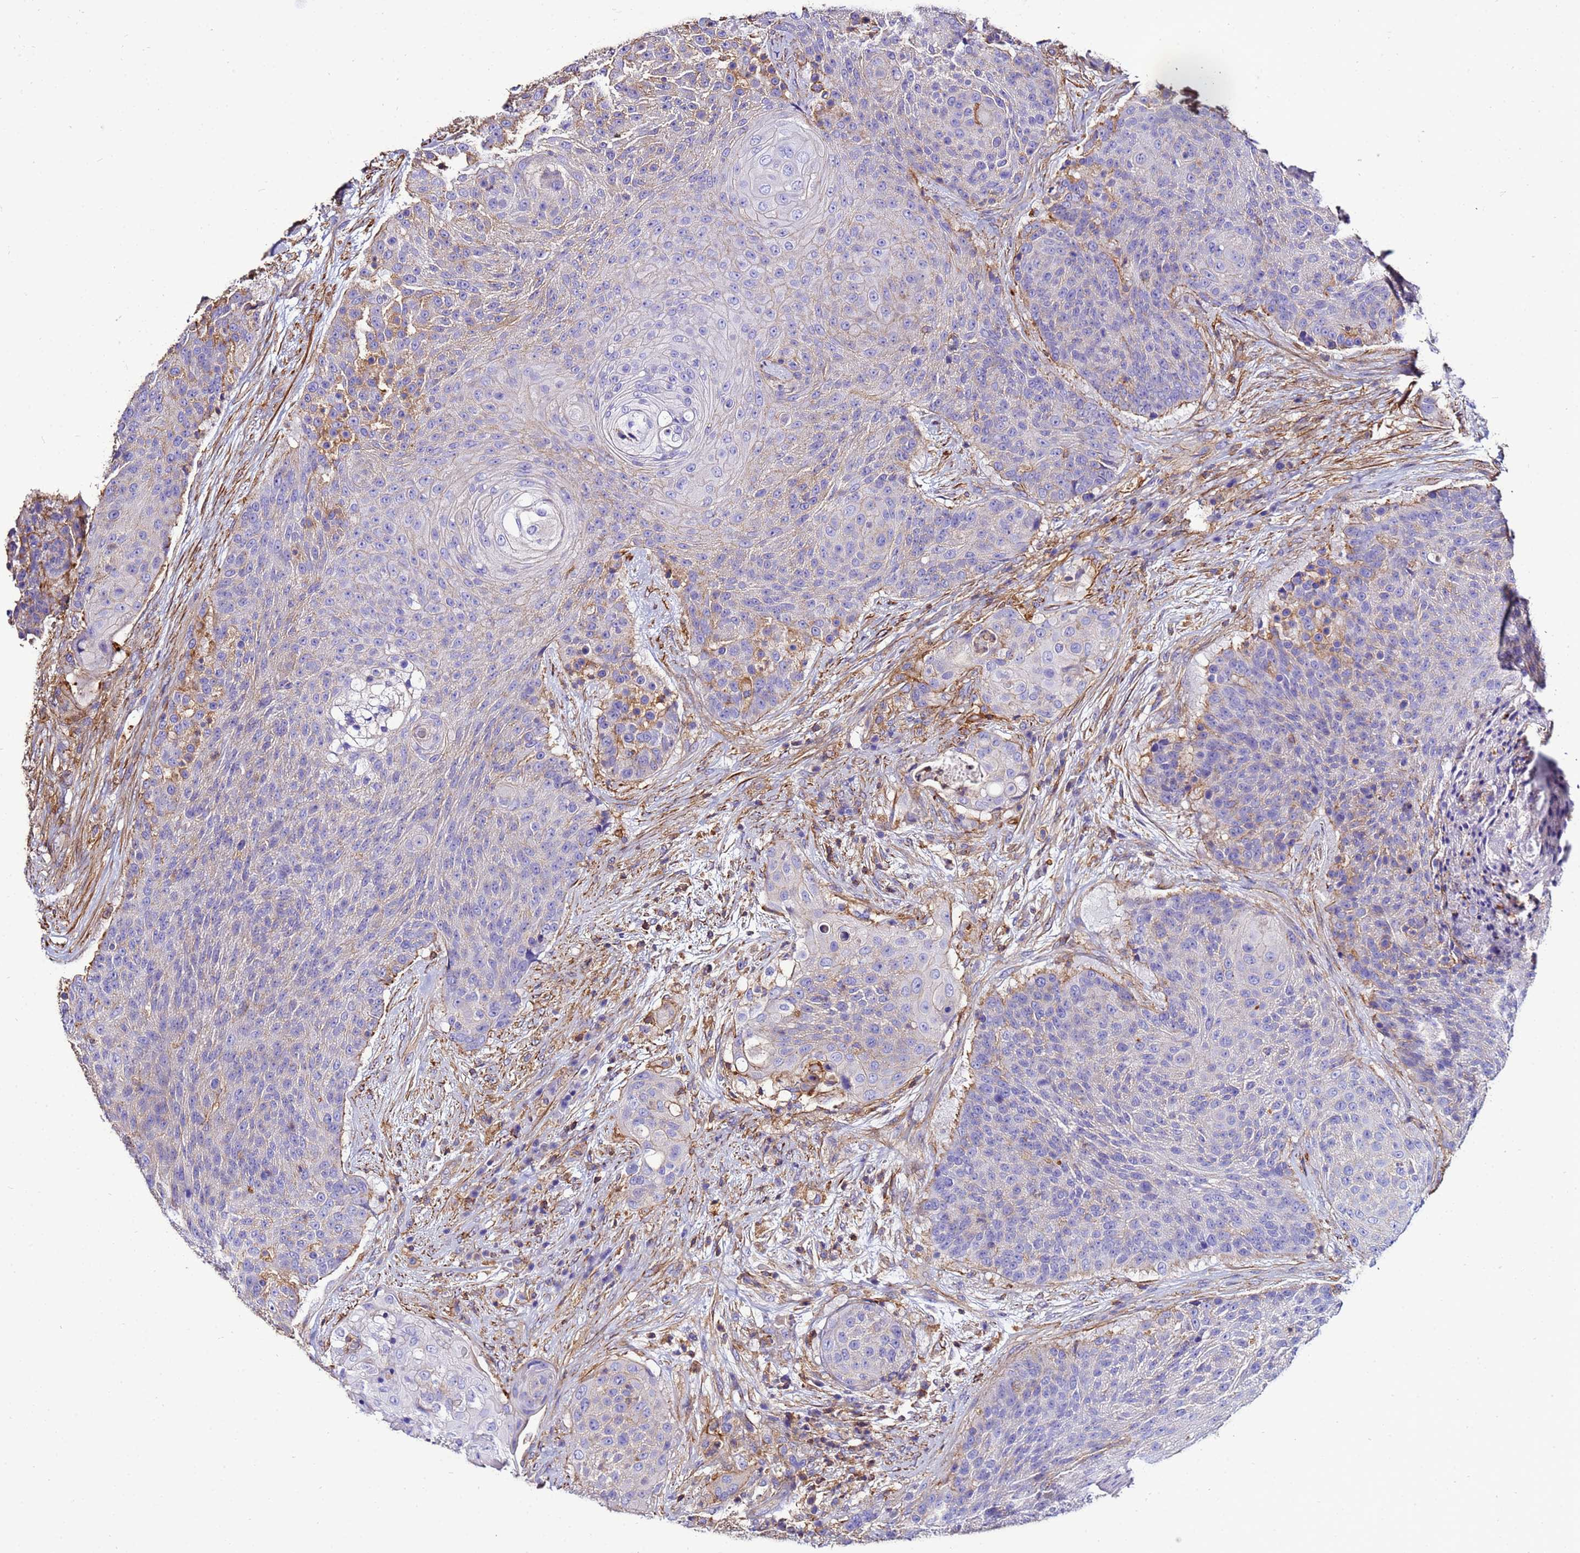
{"staining": {"intensity": "negative", "quantity": "none", "location": "none"}, "tissue": "urothelial cancer", "cell_type": "Tumor cells", "image_type": "cancer", "snomed": [{"axis": "morphology", "description": "Urothelial carcinoma, High grade"}, {"axis": "topography", "description": "Urinary bladder"}], "caption": "DAB (3,3'-diaminobenzidine) immunohistochemical staining of human high-grade urothelial carcinoma demonstrates no significant staining in tumor cells.", "gene": "ACTB", "patient": {"sex": "female", "age": 63}}